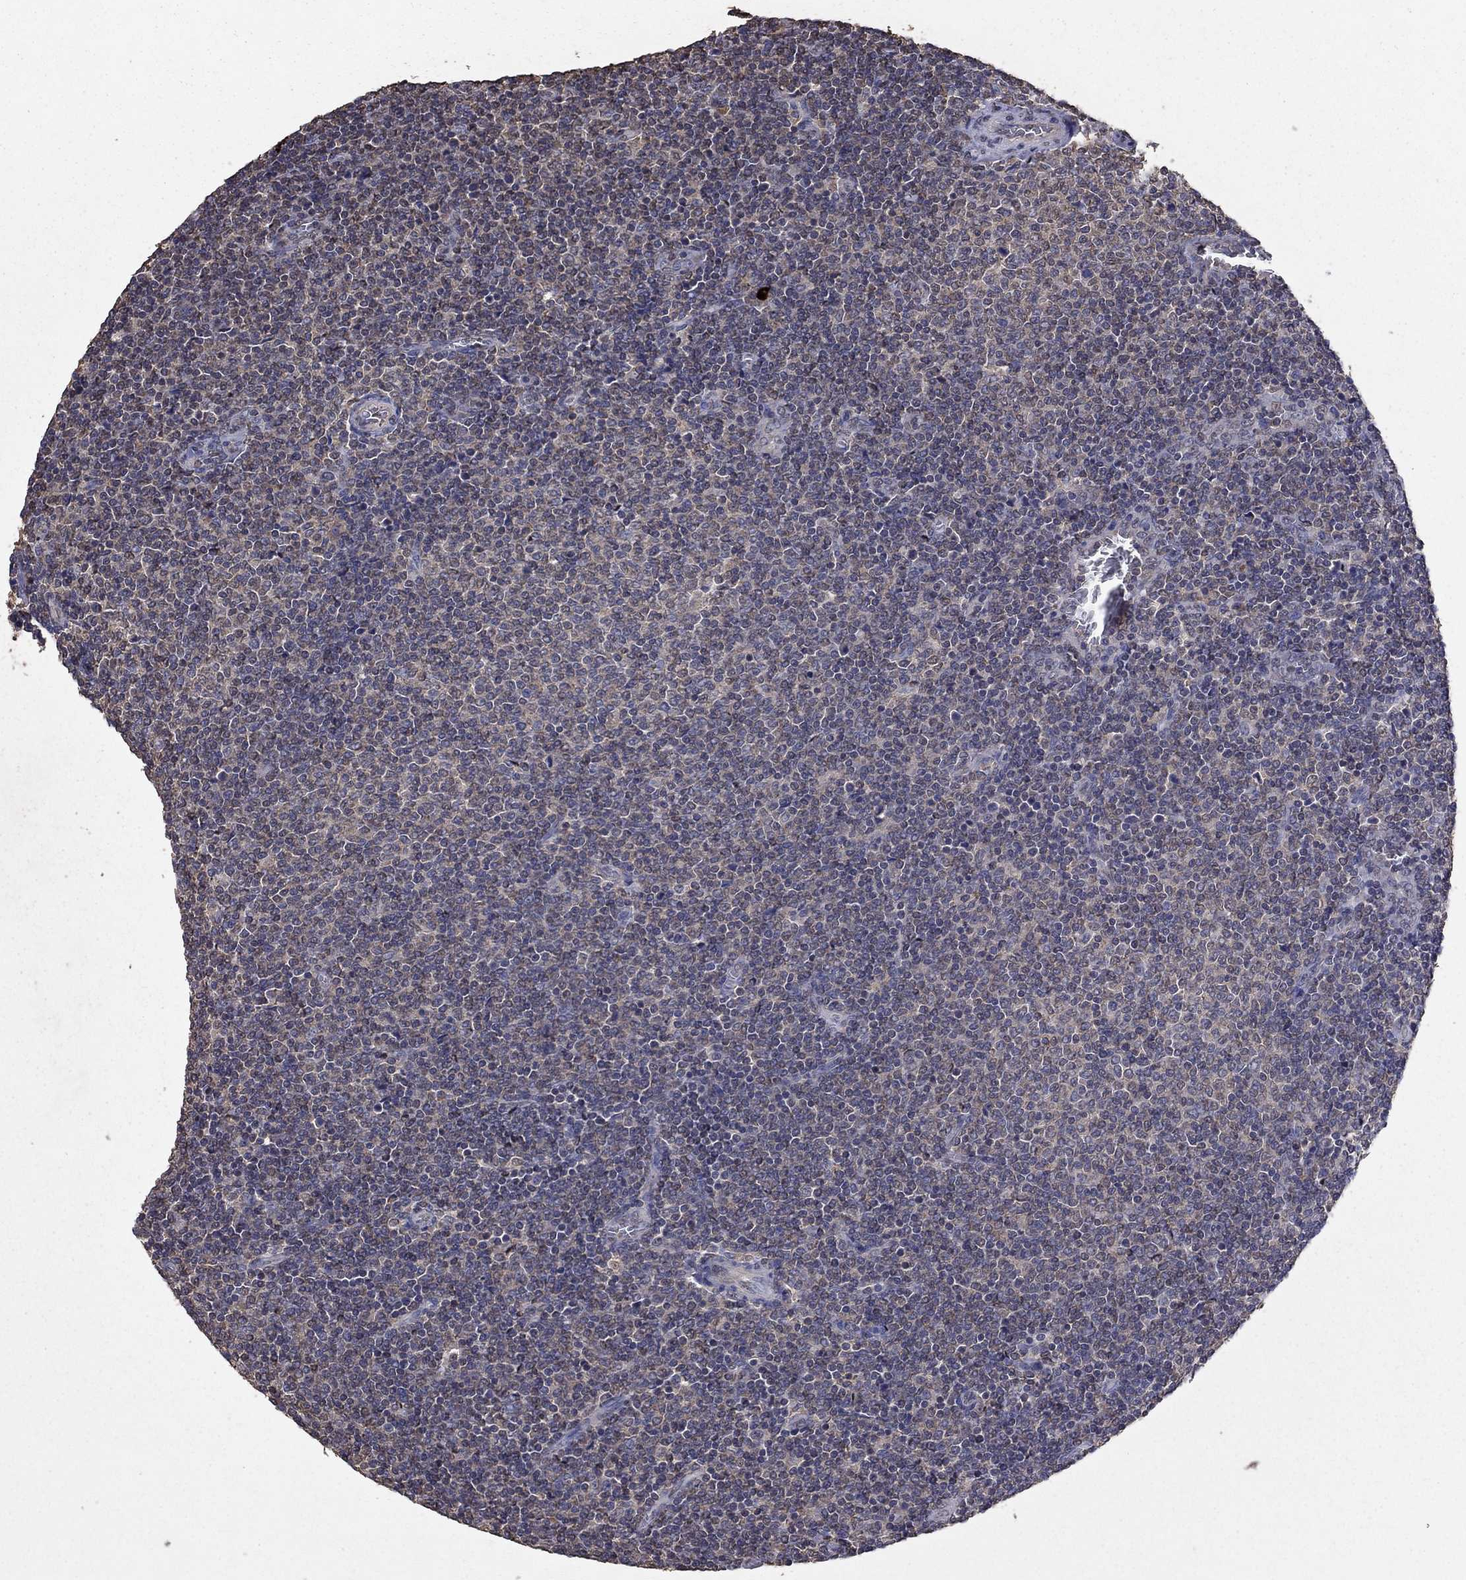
{"staining": {"intensity": "negative", "quantity": "none", "location": "none"}, "tissue": "lymphoma", "cell_type": "Tumor cells", "image_type": "cancer", "snomed": [{"axis": "morphology", "description": "Malignant lymphoma, non-Hodgkin's type, Low grade"}, {"axis": "topography", "description": "Lymph node"}], "caption": "Low-grade malignant lymphoma, non-Hodgkin's type stained for a protein using IHC displays no staining tumor cells.", "gene": "SERPINA5", "patient": {"sex": "male", "age": 52}}